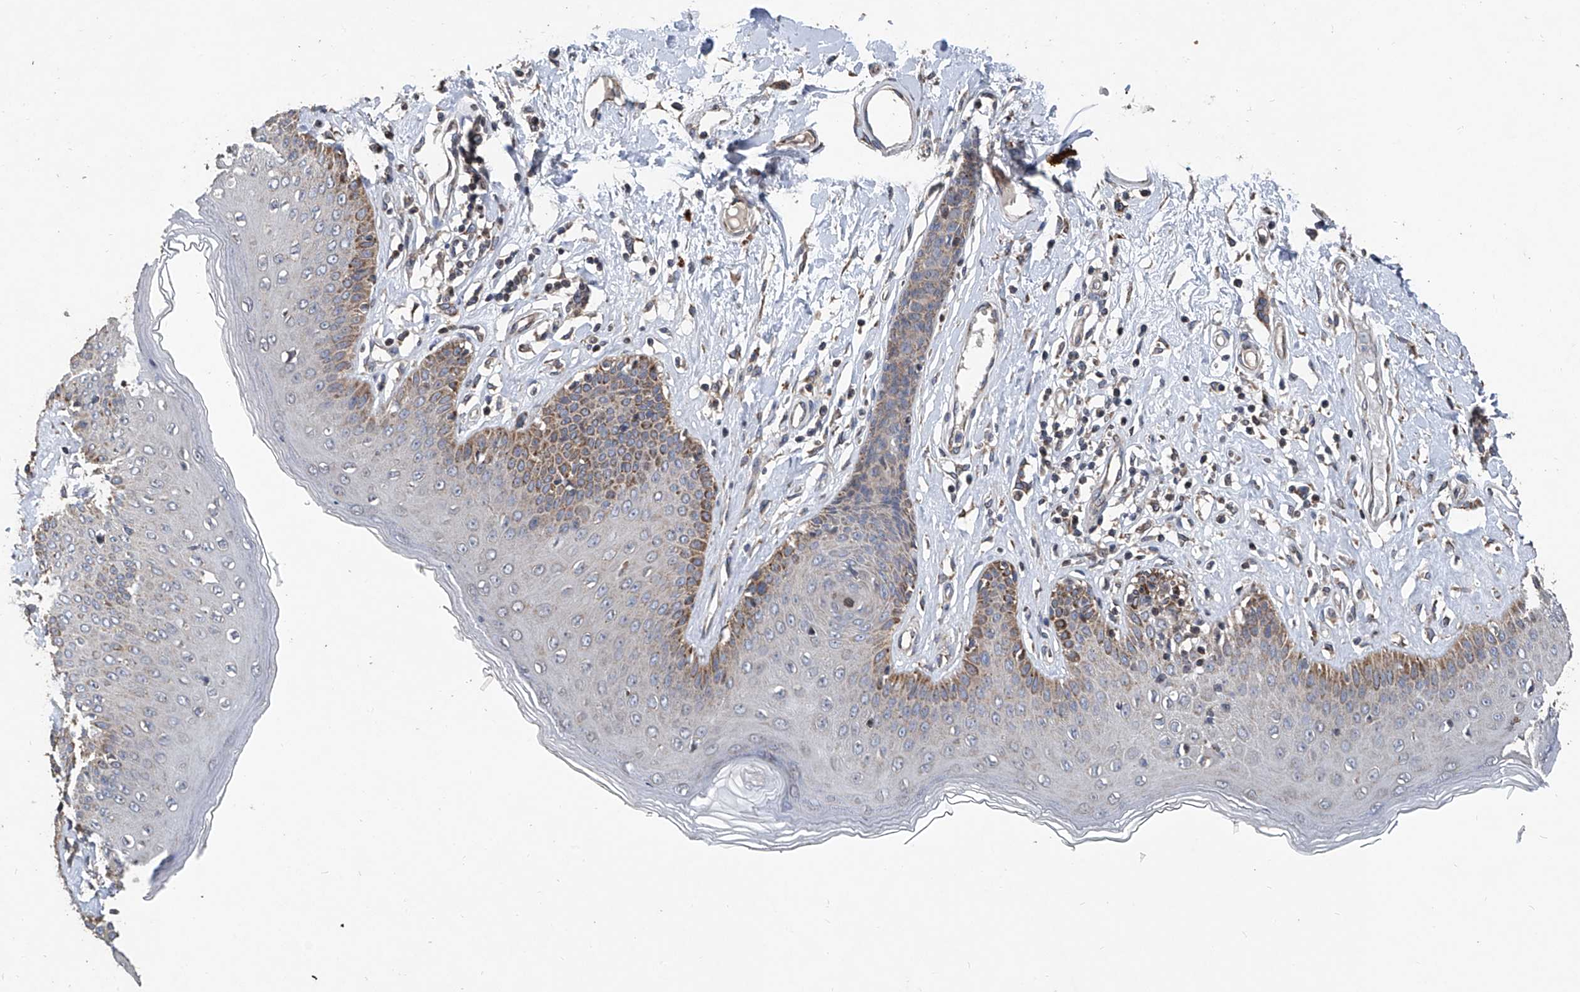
{"staining": {"intensity": "moderate", "quantity": "25%-75%", "location": "cytoplasmic/membranous"}, "tissue": "skin", "cell_type": "Epidermal cells", "image_type": "normal", "snomed": [{"axis": "morphology", "description": "Normal tissue, NOS"}, {"axis": "morphology", "description": "Squamous cell carcinoma, NOS"}, {"axis": "topography", "description": "Vulva"}], "caption": "Protein staining of normal skin demonstrates moderate cytoplasmic/membranous expression in about 25%-75% of epidermal cells.", "gene": "BCKDHB", "patient": {"sex": "female", "age": 85}}